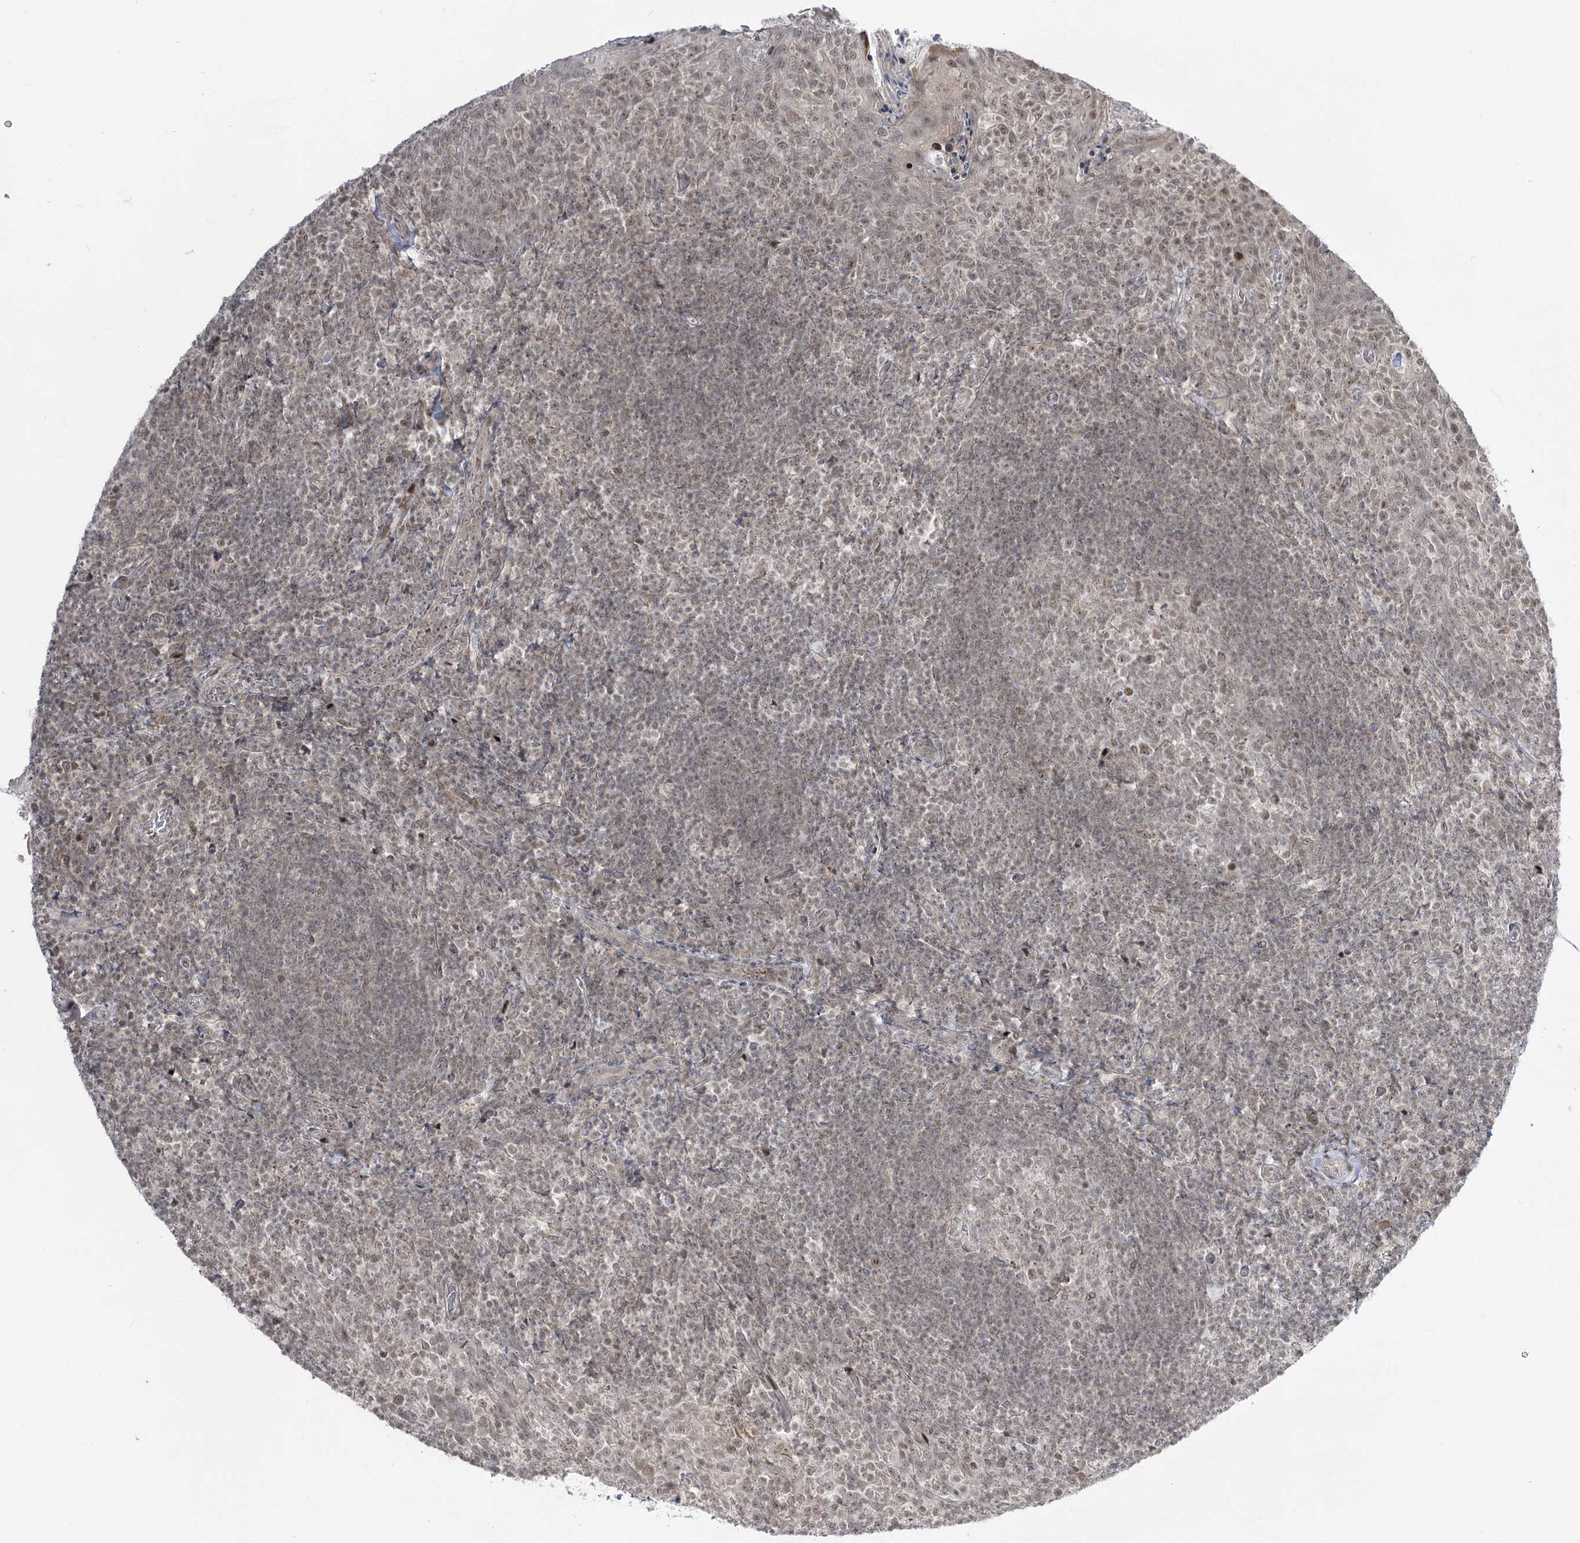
{"staining": {"intensity": "moderate", "quantity": "<25%", "location": "nuclear"}, "tissue": "tonsil", "cell_type": "Germinal center cells", "image_type": "normal", "snomed": [{"axis": "morphology", "description": "Normal tissue, NOS"}, {"axis": "topography", "description": "Tonsil"}], "caption": "Immunohistochemical staining of normal tonsil demonstrates <25% levels of moderate nuclear protein expression in about <25% of germinal center cells. (DAB = brown stain, brightfield microscopy at high magnification).", "gene": "HELQ", "patient": {"sex": "female", "age": 10}}